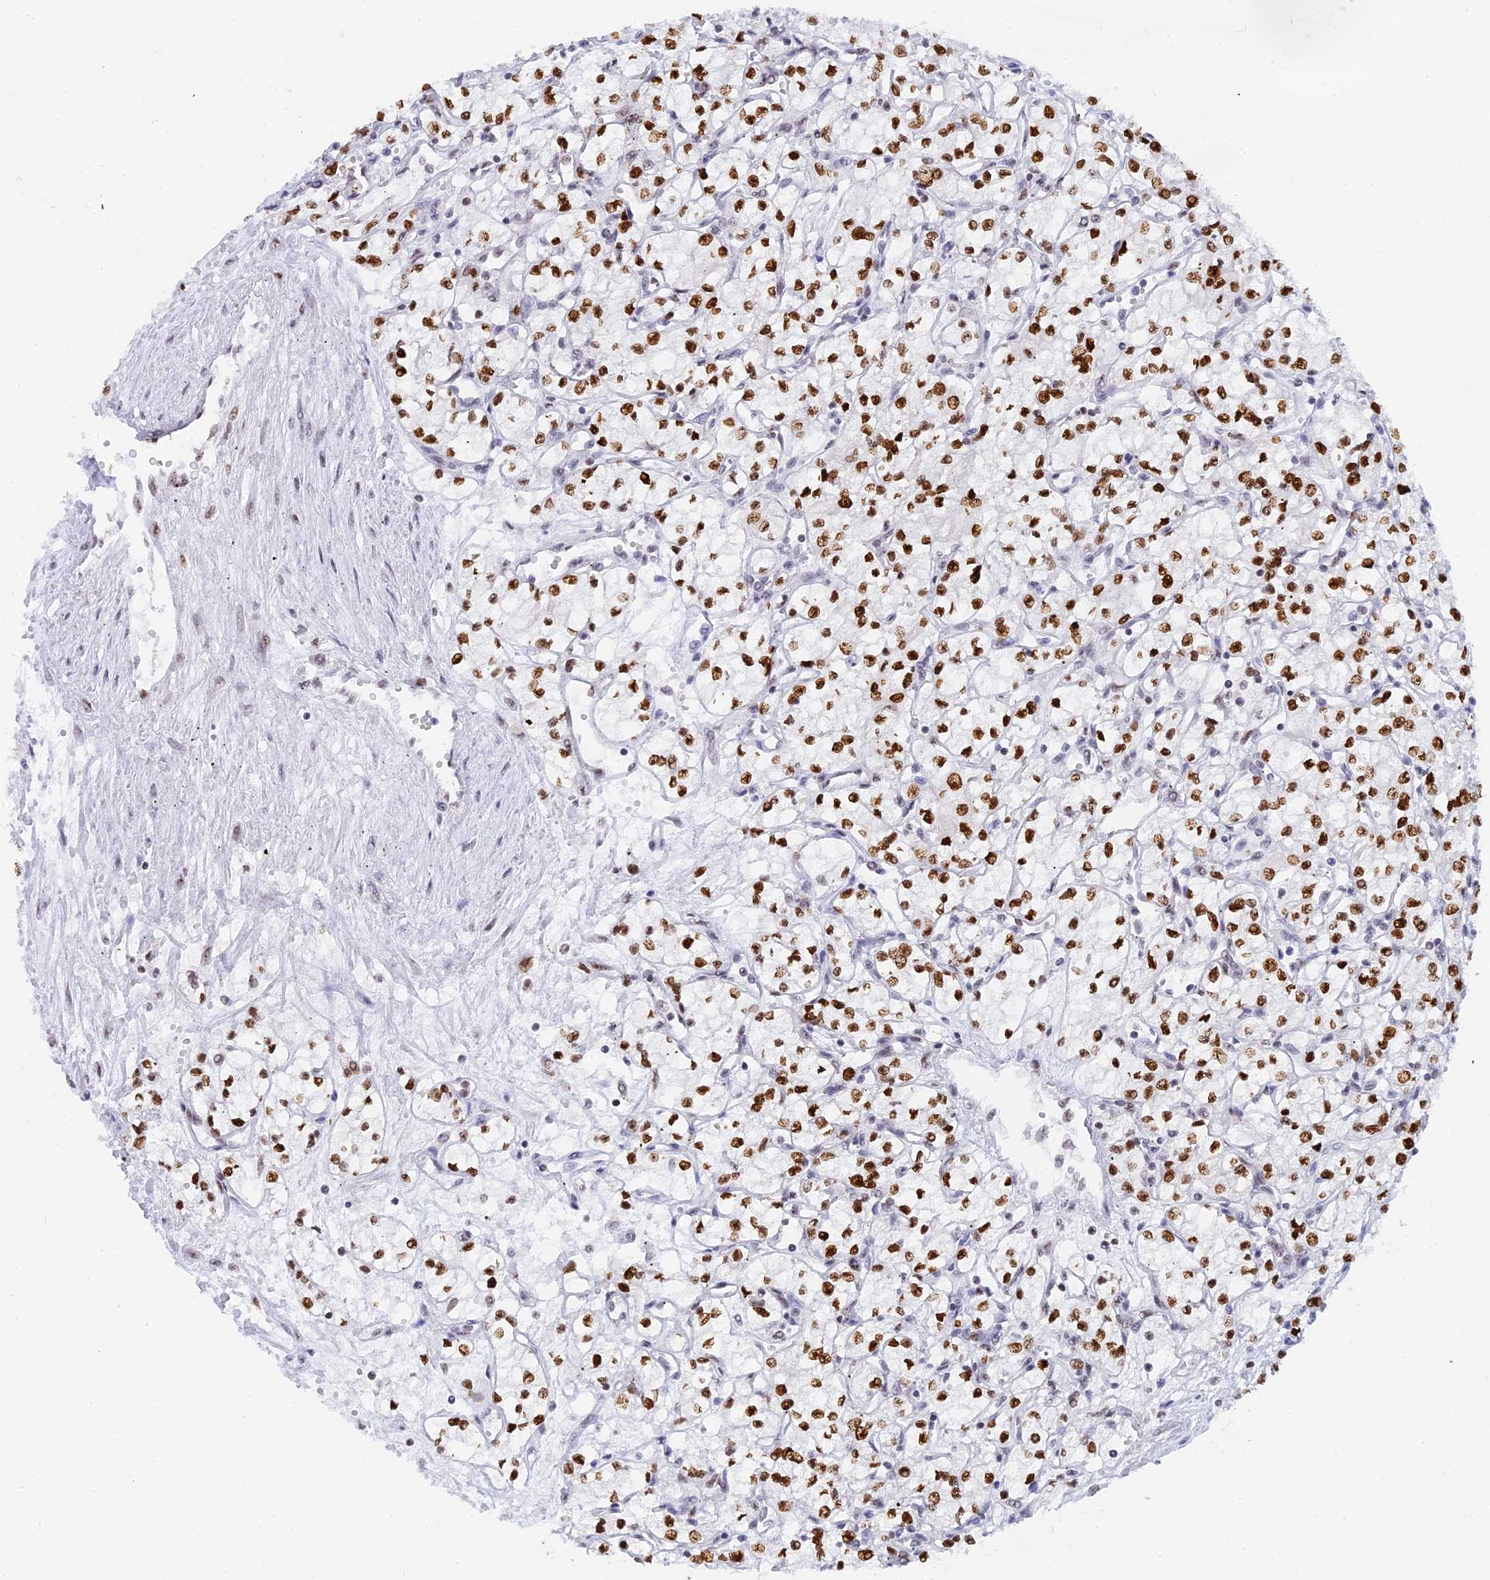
{"staining": {"intensity": "strong", "quantity": ">75%", "location": "nuclear"}, "tissue": "renal cancer", "cell_type": "Tumor cells", "image_type": "cancer", "snomed": [{"axis": "morphology", "description": "Adenocarcinoma, NOS"}, {"axis": "topography", "description": "Kidney"}], "caption": "Immunohistochemistry (IHC) of adenocarcinoma (renal) exhibits high levels of strong nuclear expression in about >75% of tumor cells.", "gene": "RSL1D1", "patient": {"sex": "male", "age": 59}}